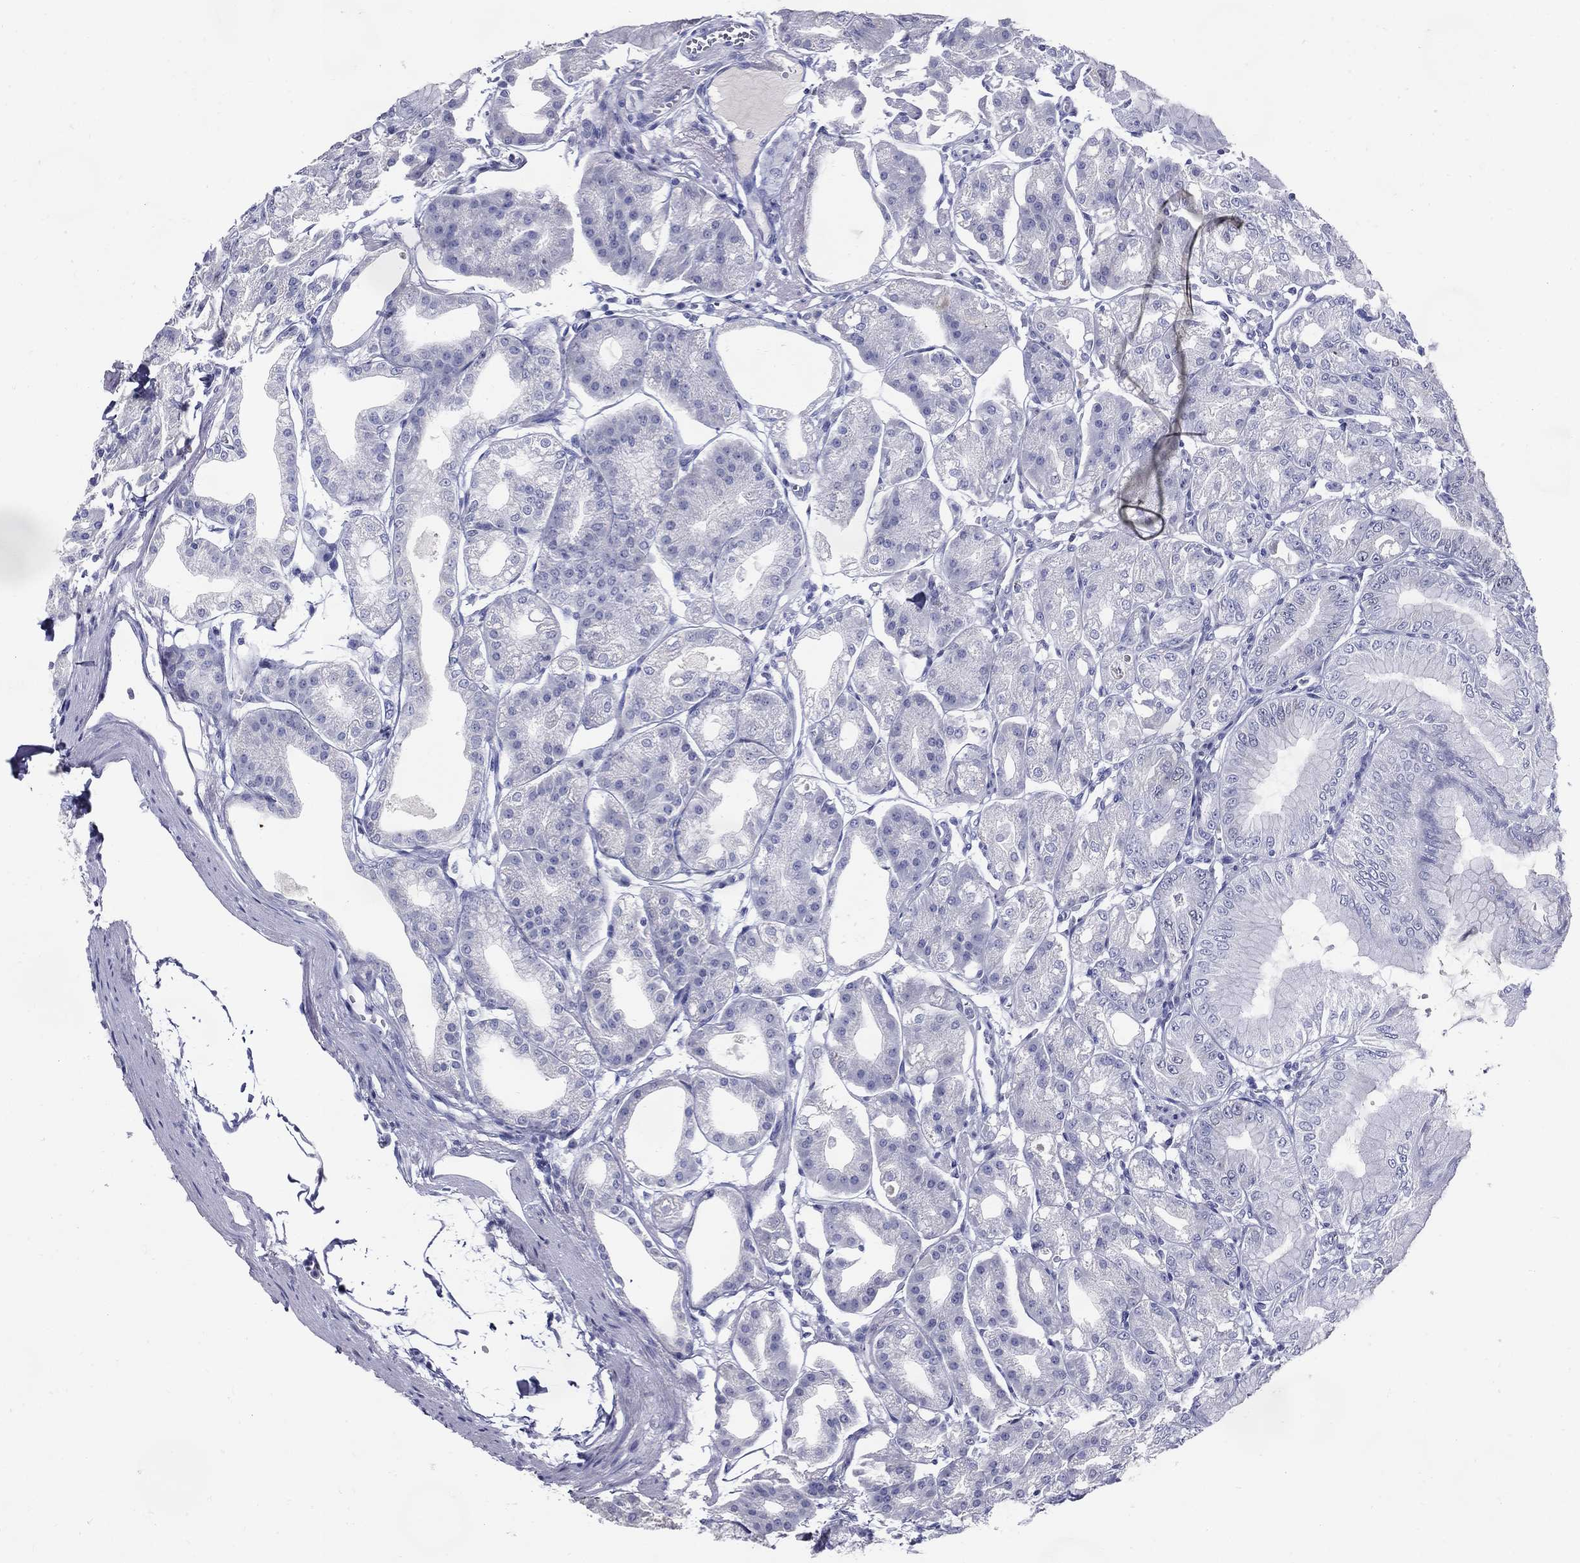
{"staining": {"intensity": "negative", "quantity": "none", "location": "none"}, "tissue": "stomach", "cell_type": "Glandular cells", "image_type": "normal", "snomed": [{"axis": "morphology", "description": "Normal tissue, NOS"}, {"axis": "topography", "description": "Stomach"}], "caption": "Immunohistochemical staining of normal stomach reveals no significant positivity in glandular cells. (DAB (3,3'-diaminobenzidine) immunohistochemistry visualized using brightfield microscopy, high magnification).", "gene": "KIF2C", "patient": {"sex": "male", "age": 71}}